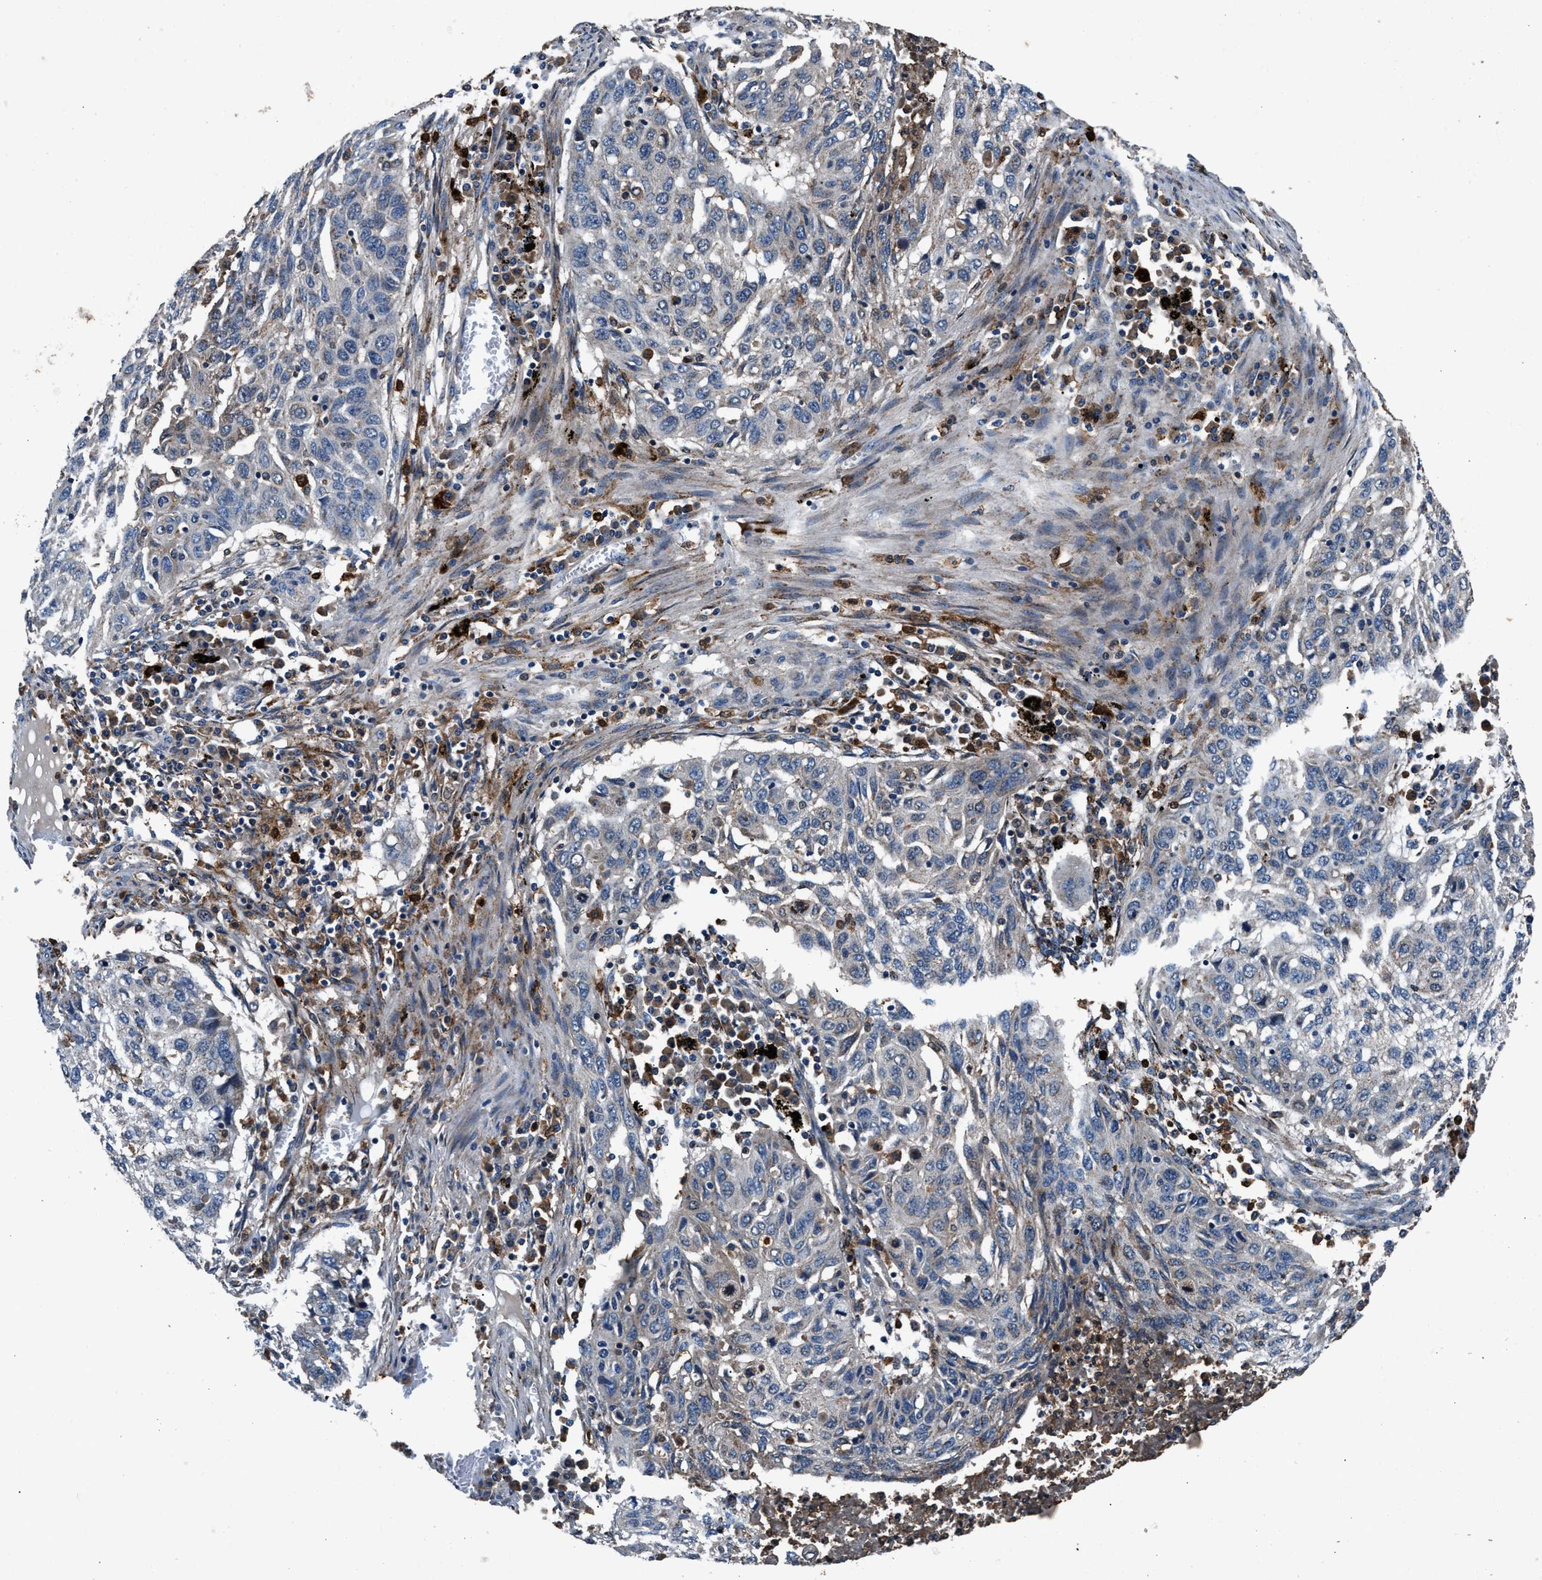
{"staining": {"intensity": "negative", "quantity": "none", "location": "none"}, "tissue": "lung cancer", "cell_type": "Tumor cells", "image_type": "cancer", "snomed": [{"axis": "morphology", "description": "Squamous cell carcinoma, NOS"}, {"axis": "topography", "description": "Lung"}], "caption": "DAB immunohistochemical staining of lung cancer (squamous cell carcinoma) exhibits no significant positivity in tumor cells.", "gene": "FAM221A", "patient": {"sex": "female", "age": 63}}